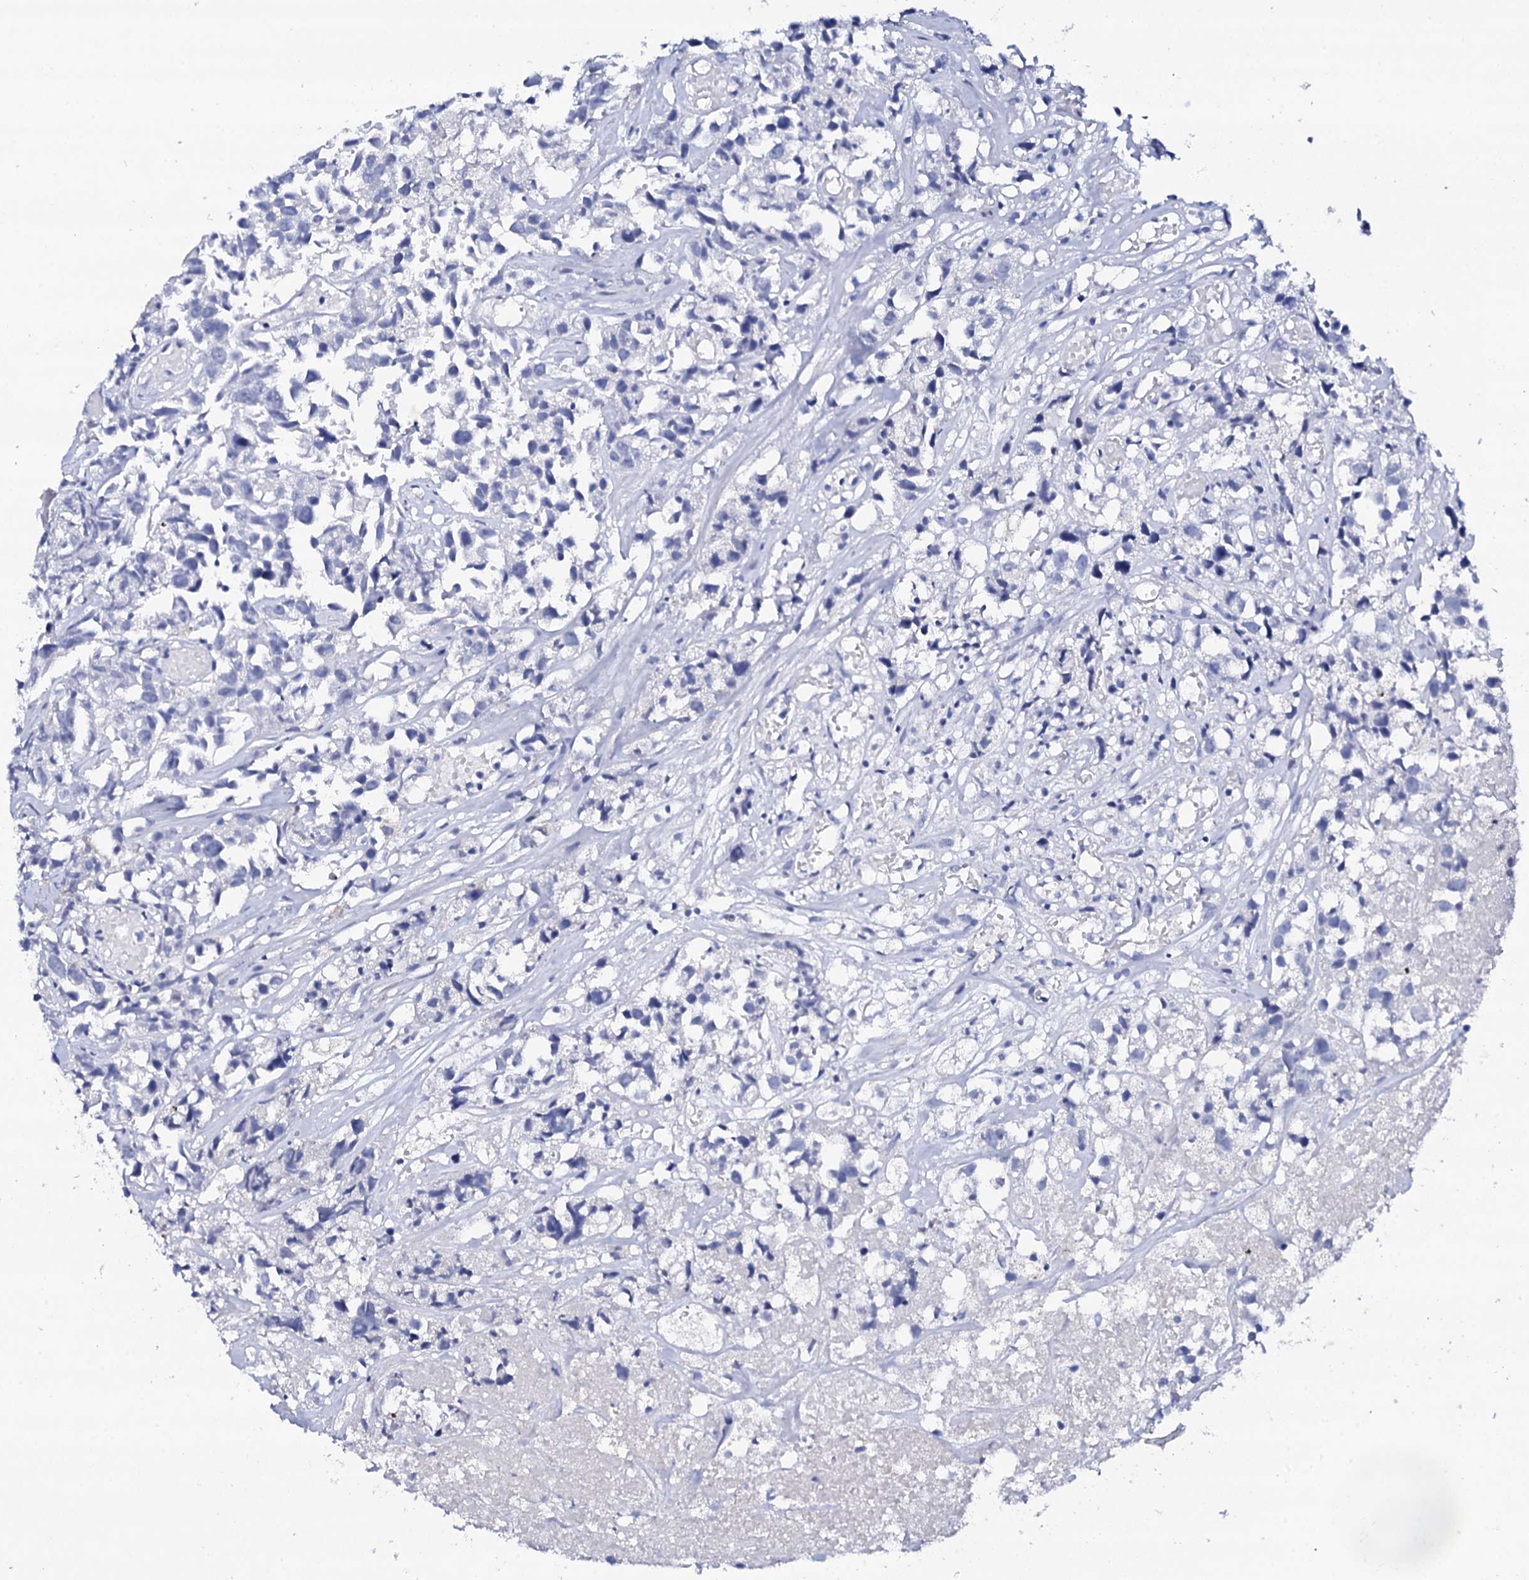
{"staining": {"intensity": "negative", "quantity": "none", "location": "none"}, "tissue": "urothelial cancer", "cell_type": "Tumor cells", "image_type": "cancer", "snomed": [{"axis": "morphology", "description": "Urothelial carcinoma, High grade"}, {"axis": "topography", "description": "Urinary bladder"}], "caption": "Immunohistochemistry of high-grade urothelial carcinoma reveals no staining in tumor cells. The staining is performed using DAB (3,3'-diaminobenzidine) brown chromogen with nuclei counter-stained in using hematoxylin.", "gene": "FBXL16", "patient": {"sex": "female", "age": 75}}